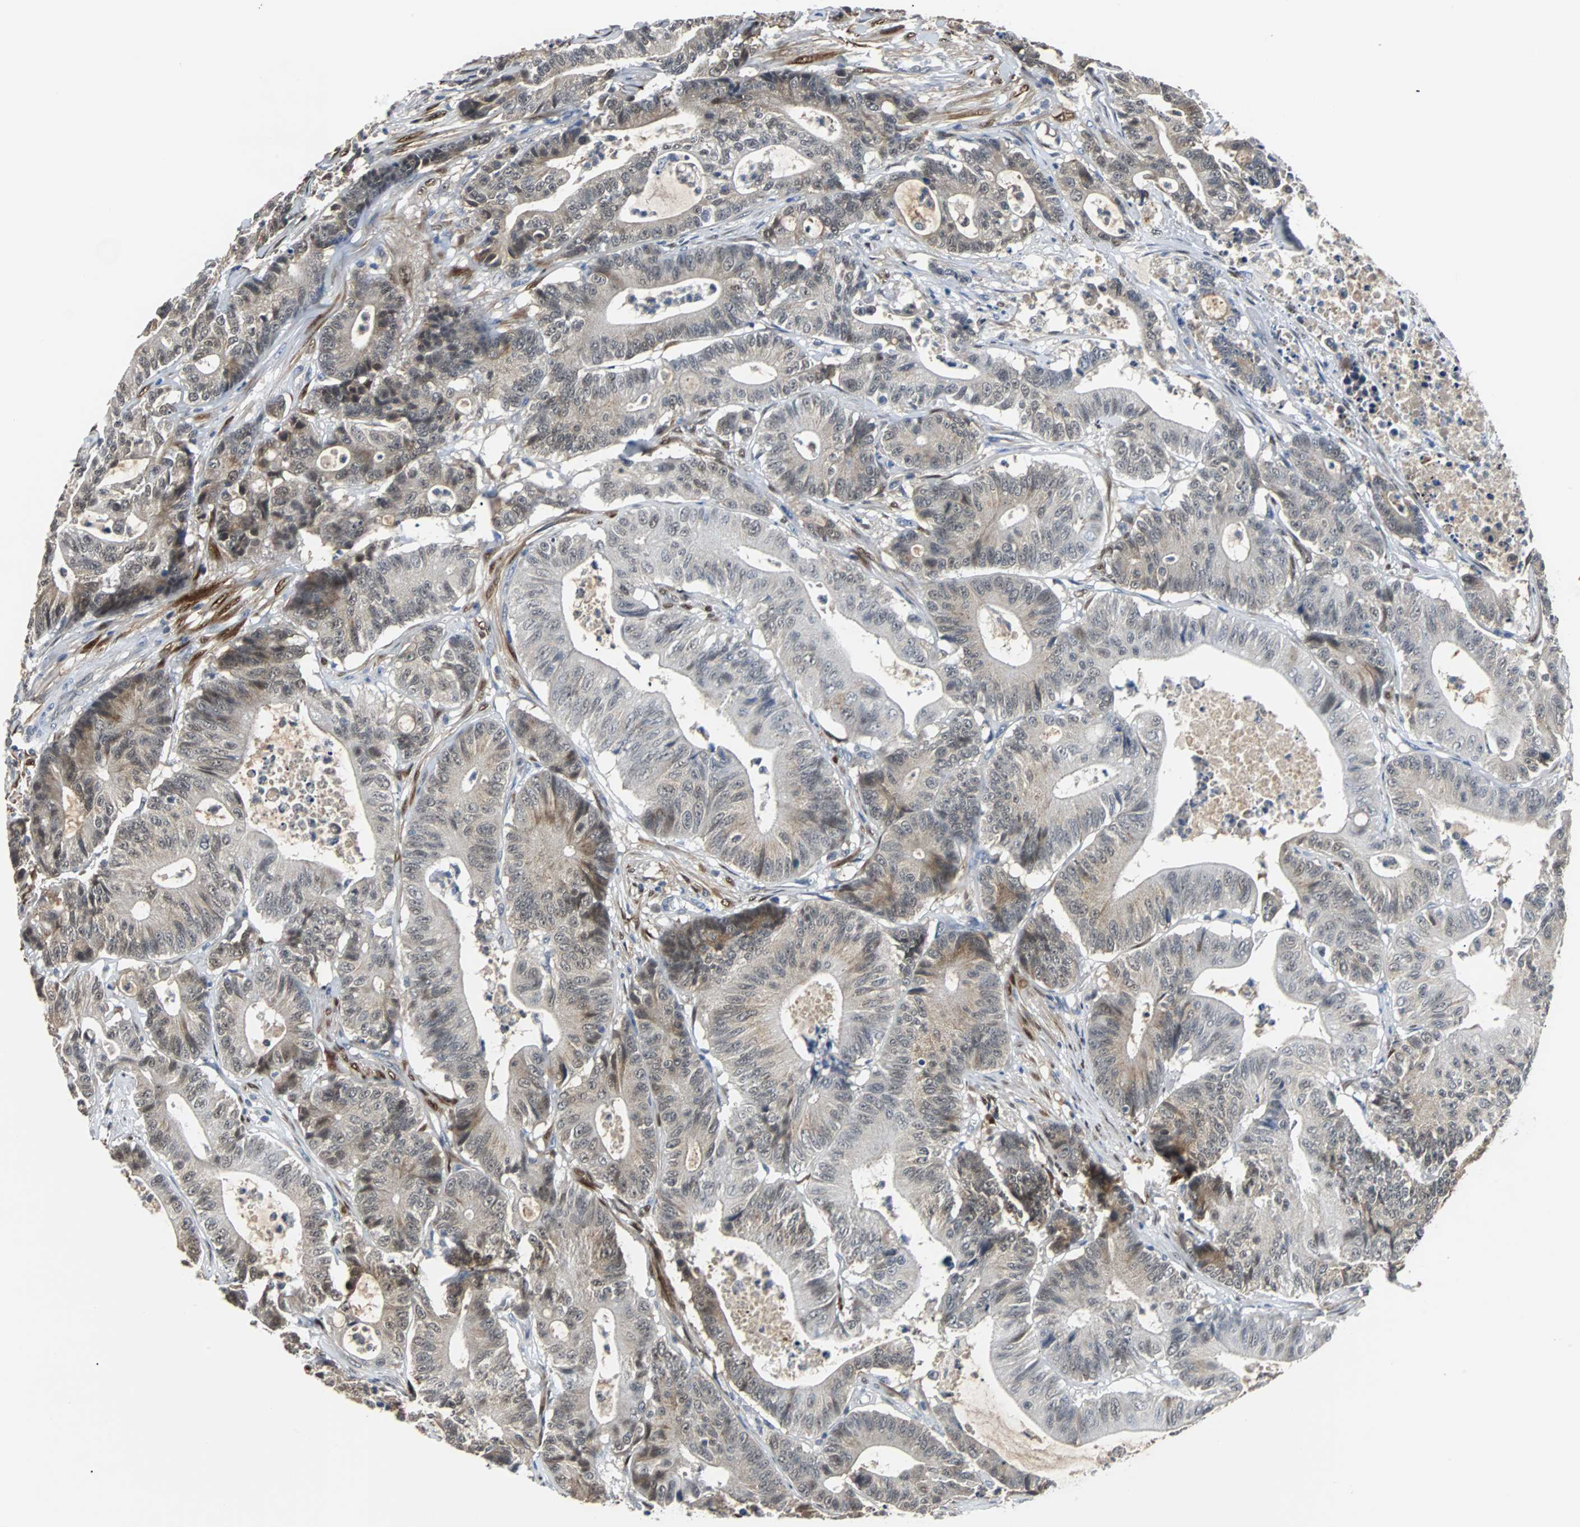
{"staining": {"intensity": "weak", "quantity": "25%-75%", "location": "cytoplasmic/membranous"}, "tissue": "colorectal cancer", "cell_type": "Tumor cells", "image_type": "cancer", "snomed": [{"axis": "morphology", "description": "Adenocarcinoma, NOS"}, {"axis": "topography", "description": "Colon"}], "caption": "A micrograph showing weak cytoplasmic/membranous expression in approximately 25%-75% of tumor cells in colorectal cancer (adenocarcinoma), as visualized by brown immunohistochemical staining.", "gene": "FHL2", "patient": {"sex": "female", "age": 84}}